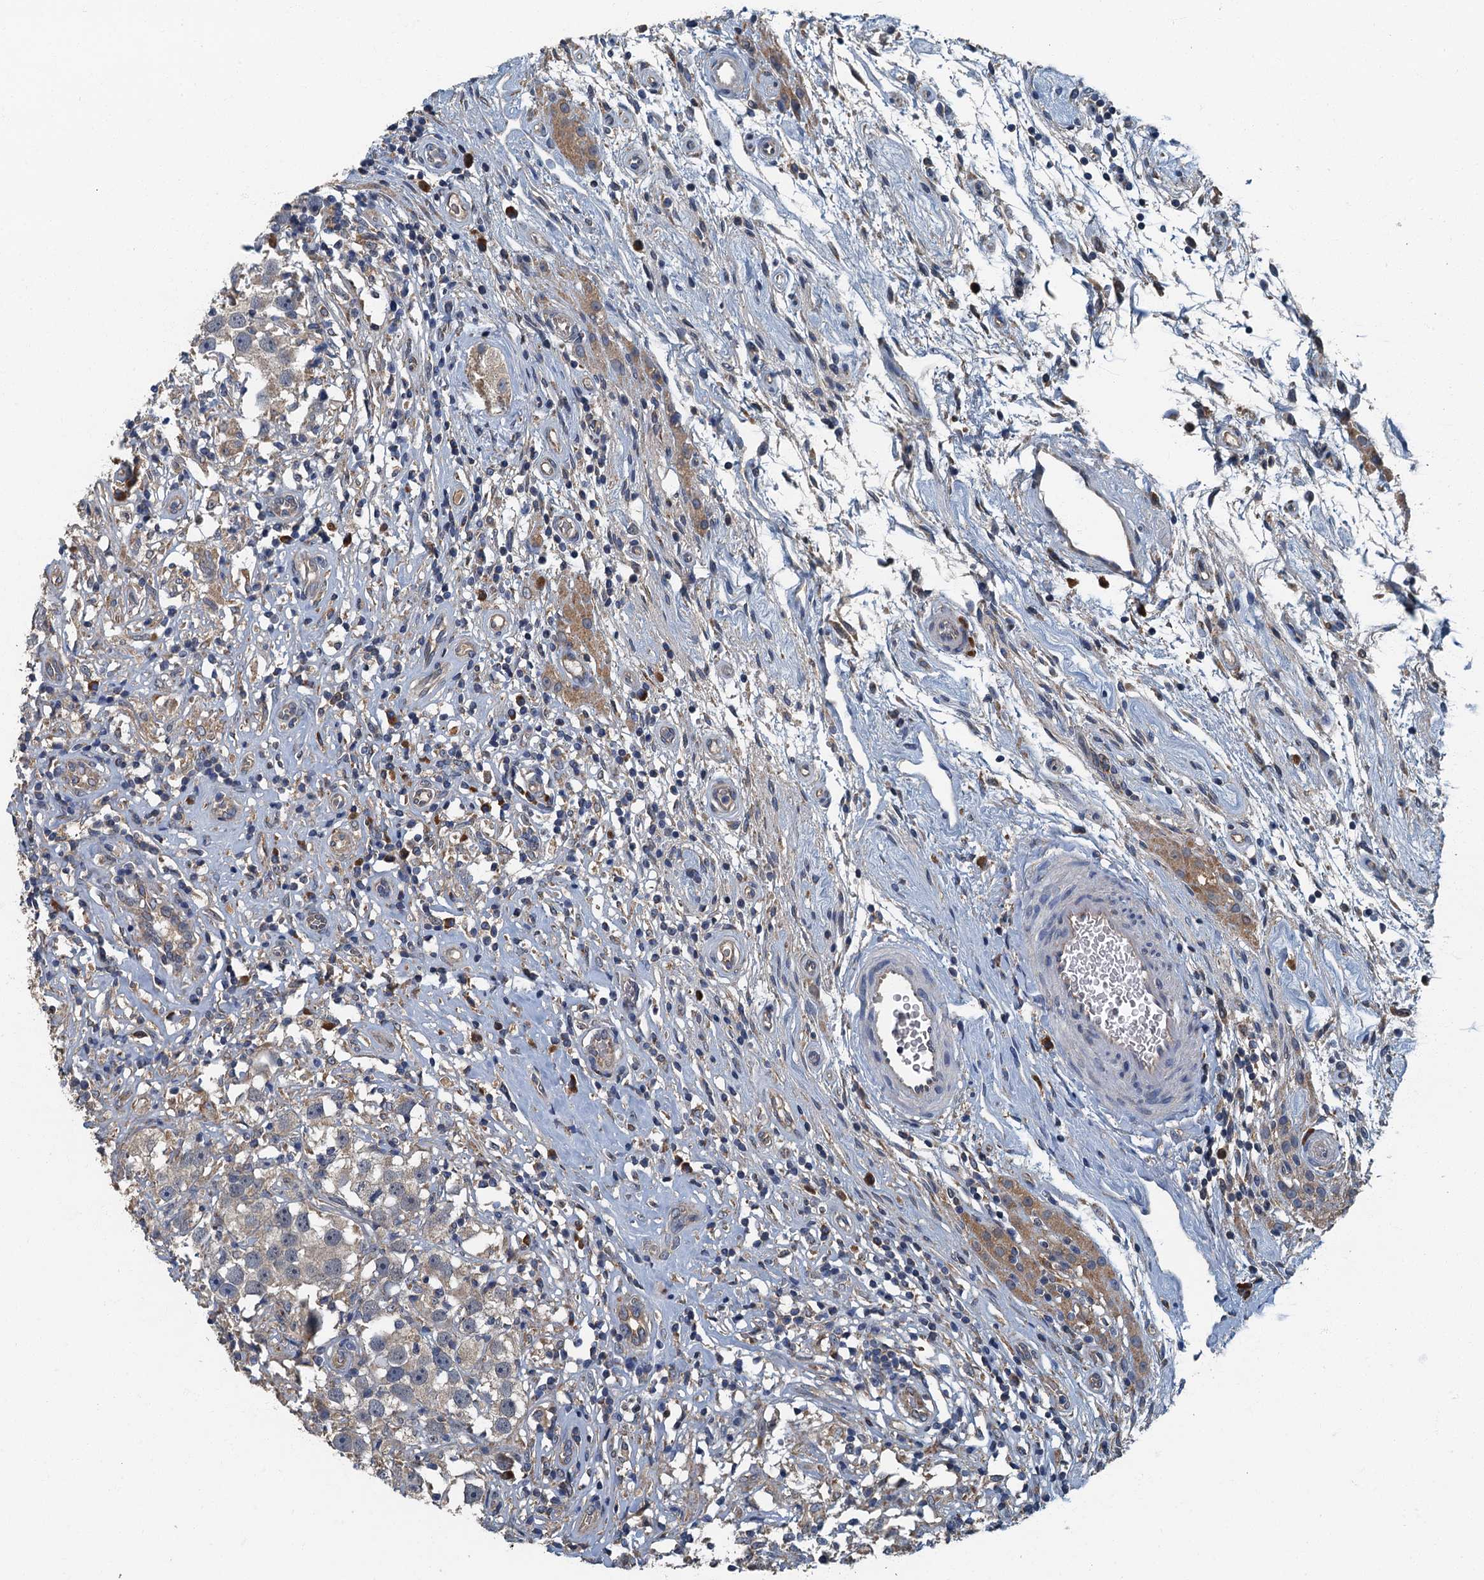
{"staining": {"intensity": "negative", "quantity": "none", "location": "none"}, "tissue": "testis cancer", "cell_type": "Tumor cells", "image_type": "cancer", "snomed": [{"axis": "morphology", "description": "Seminoma, NOS"}, {"axis": "topography", "description": "Testis"}], "caption": "DAB (3,3'-diaminobenzidine) immunohistochemical staining of testis seminoma shows no significant positivity in tumor cells.", "gene": "DDX49", "patient": {"sex": "male", "age": 49}}